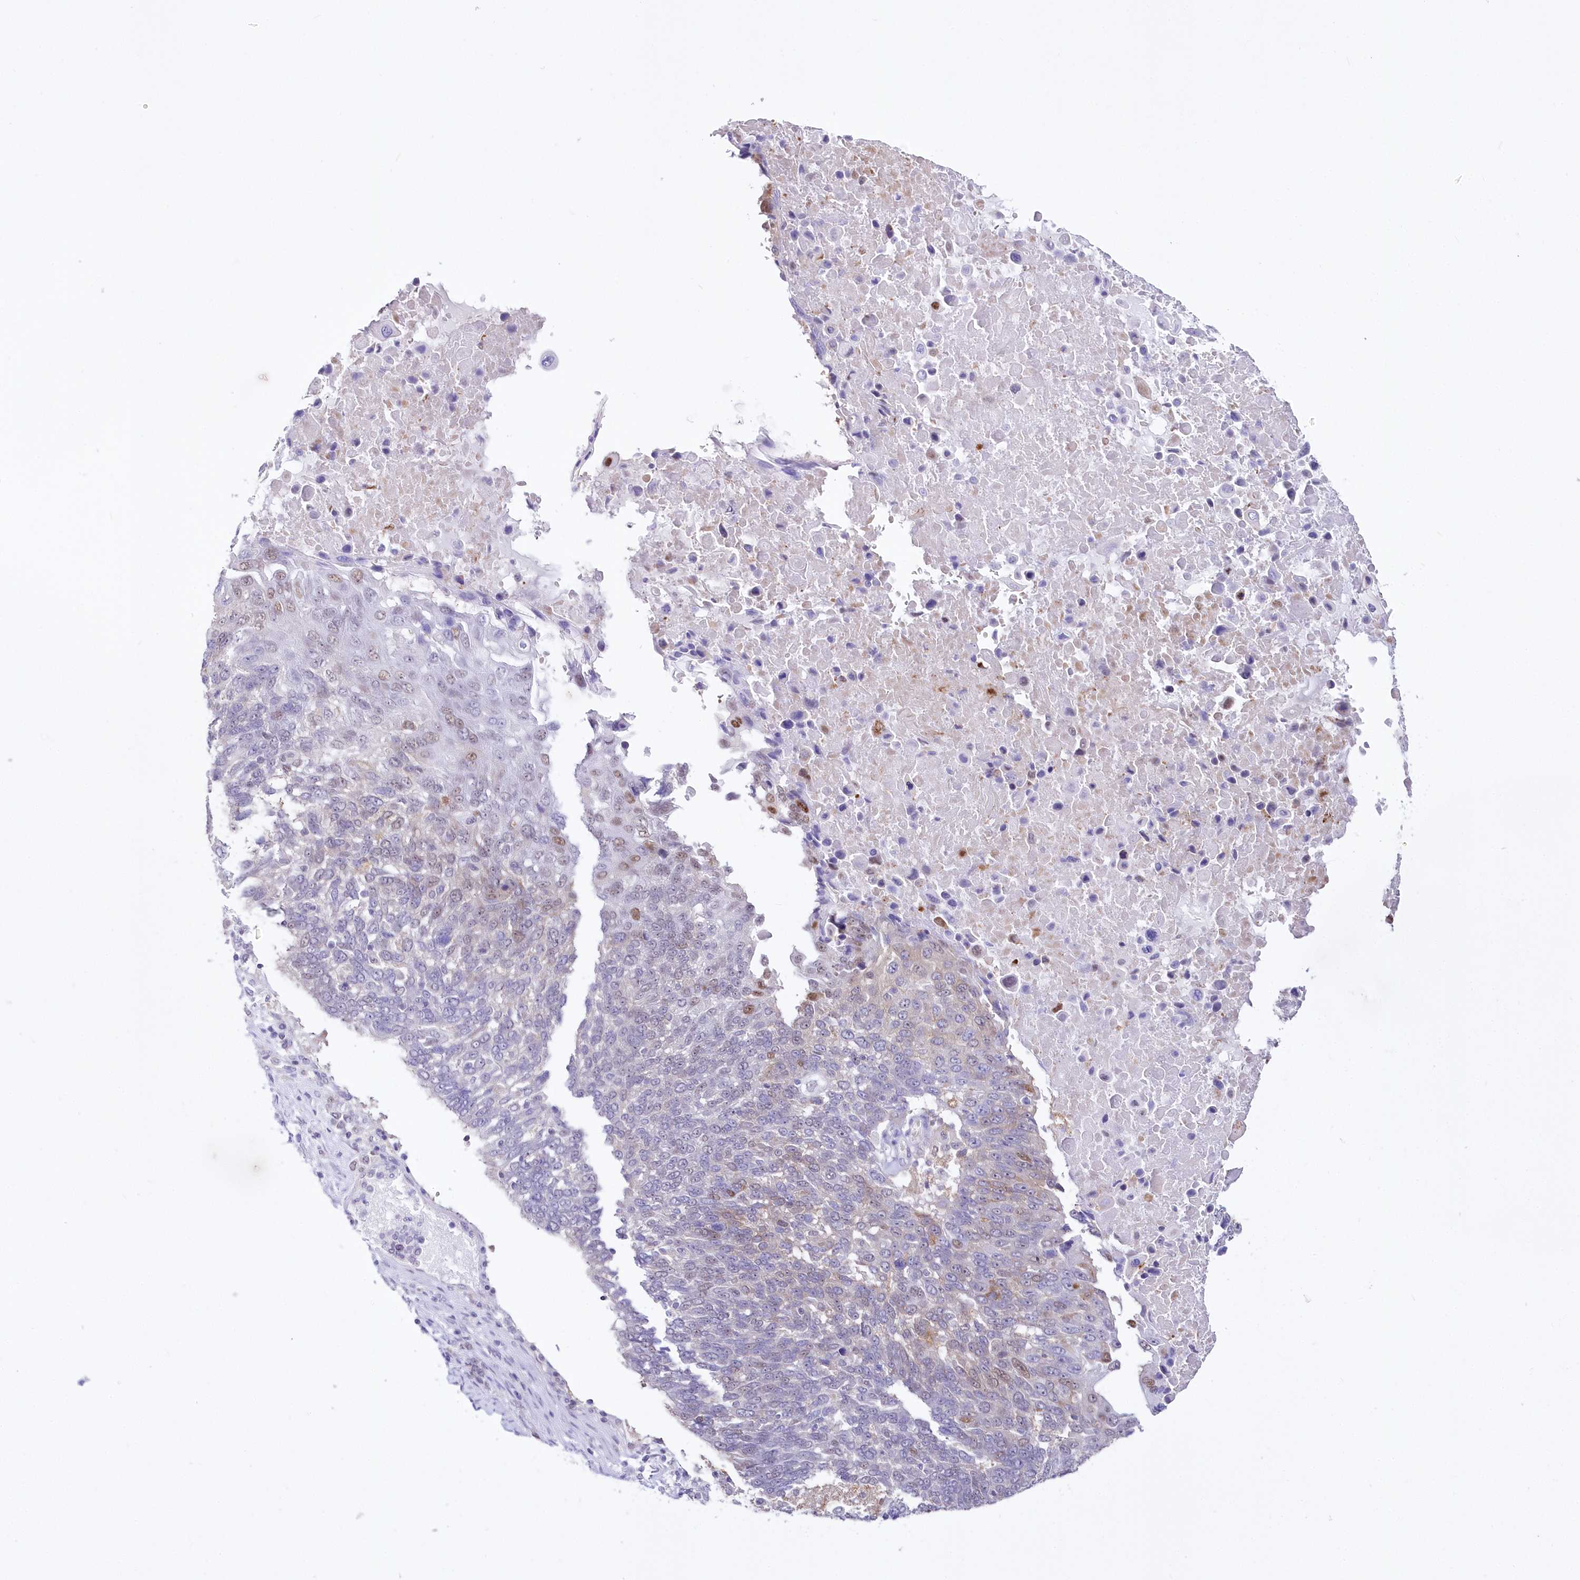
{"staining": {"intensity": "moderate", "quantity": "<25%", "location": "nuclear"}, "tissue": "lung cancer", "cell_type": "Tumor cells", "image_type": "cancer", "snomed": [{"axis": "morphology", "description": "Squamous cell carcinoma, NOS"}, {"axis": "topography", "description": "Lung"}], "caption": "A low amount of moderate nuclear positivity is seen in about <25% of tumor cells in lung squamous cell carcinoma tissue.", "gene": "UBA6", "patient": {"sex": "male", "age": 66}}